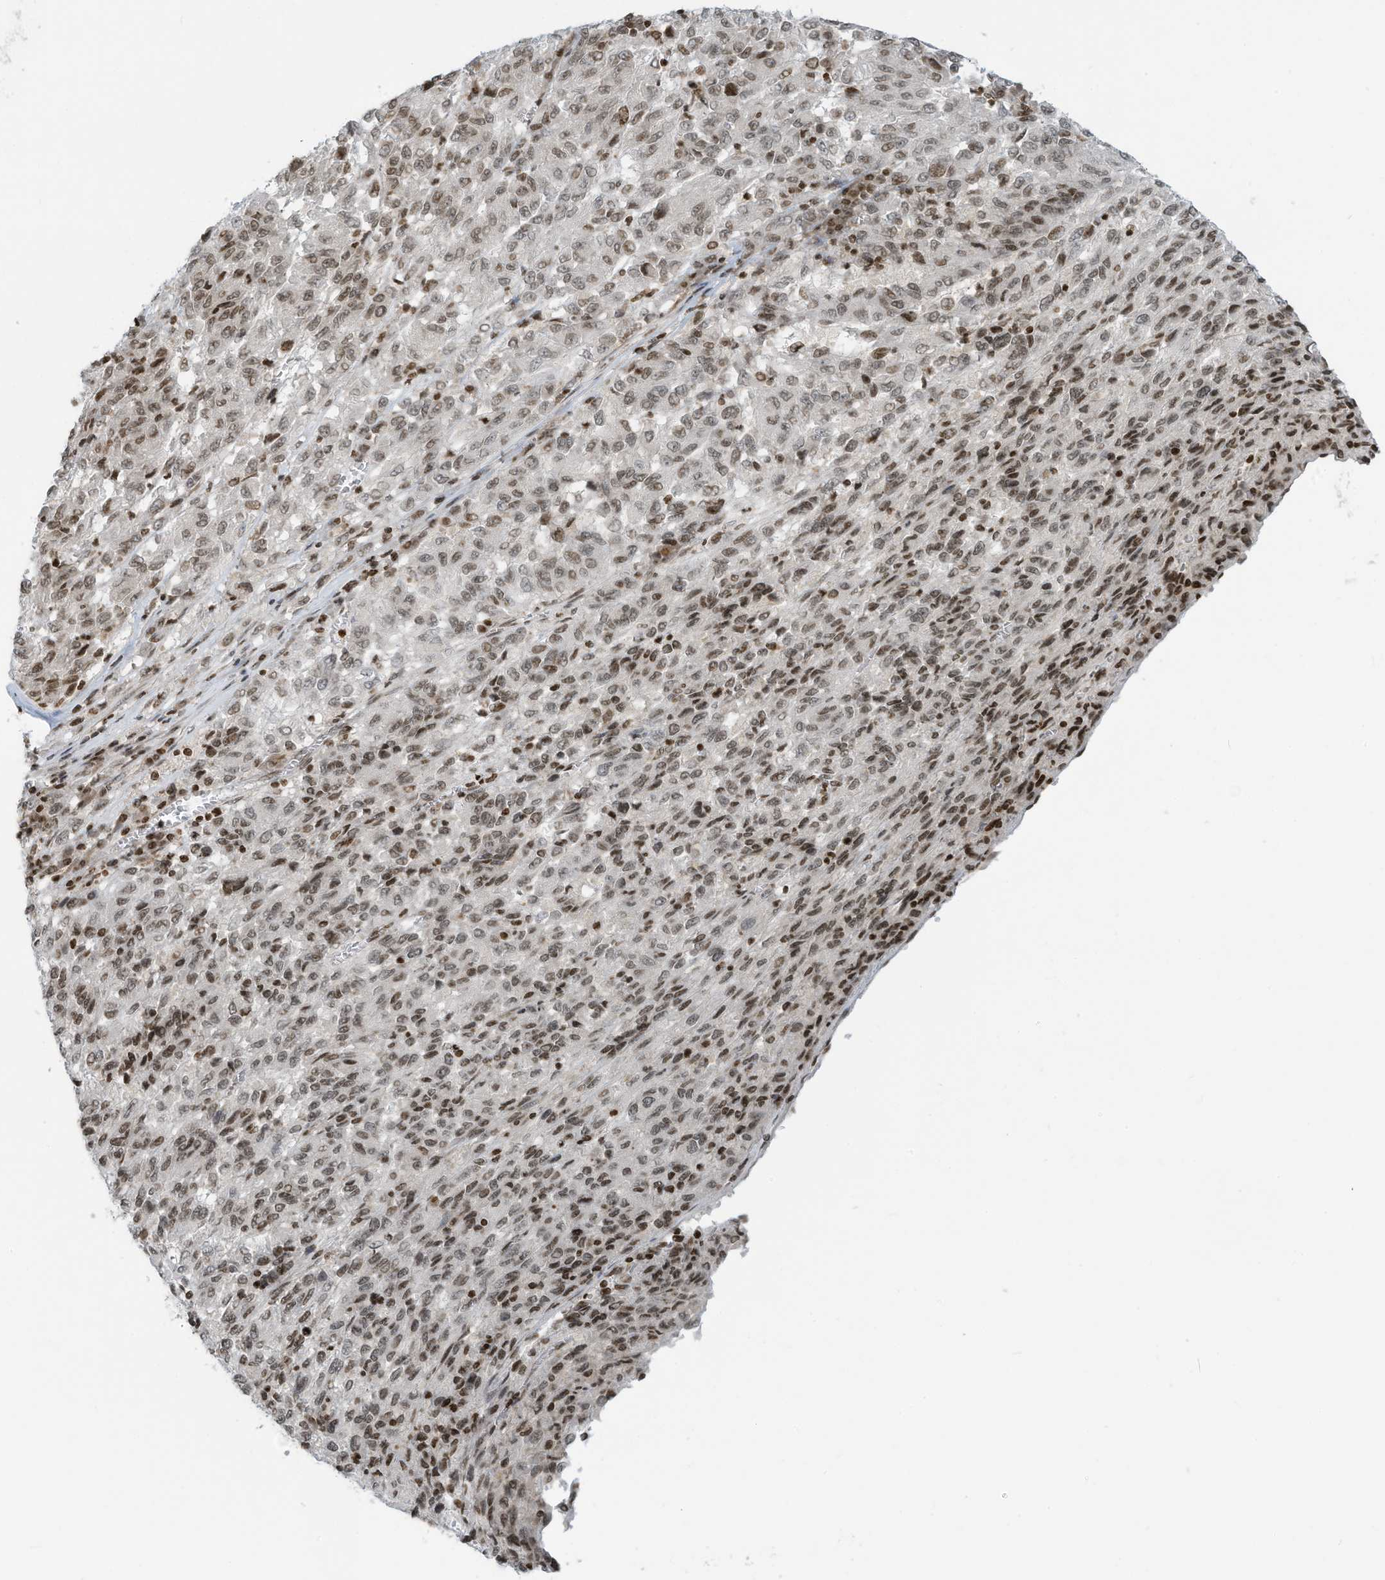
{"staining": {"intensity": "weak", "quantity": ">75%", "location": "nuclear"}, "tissue": "melanoma", "cell_type": "Tumor cells", "image_type": "cancer", "snomed": [{"axis": "morphology", "description": "Malignant melanoma, Metastatic site"}, {"axis": "topography", "description": "Lung"}], "caption": "Immunohistochemistry of melanoma exhibits low levels of weak nuclear positivity in about >75% of tumor cells.", "gene": "ADI1", "patient": {"sex": "male", "age": 64}}